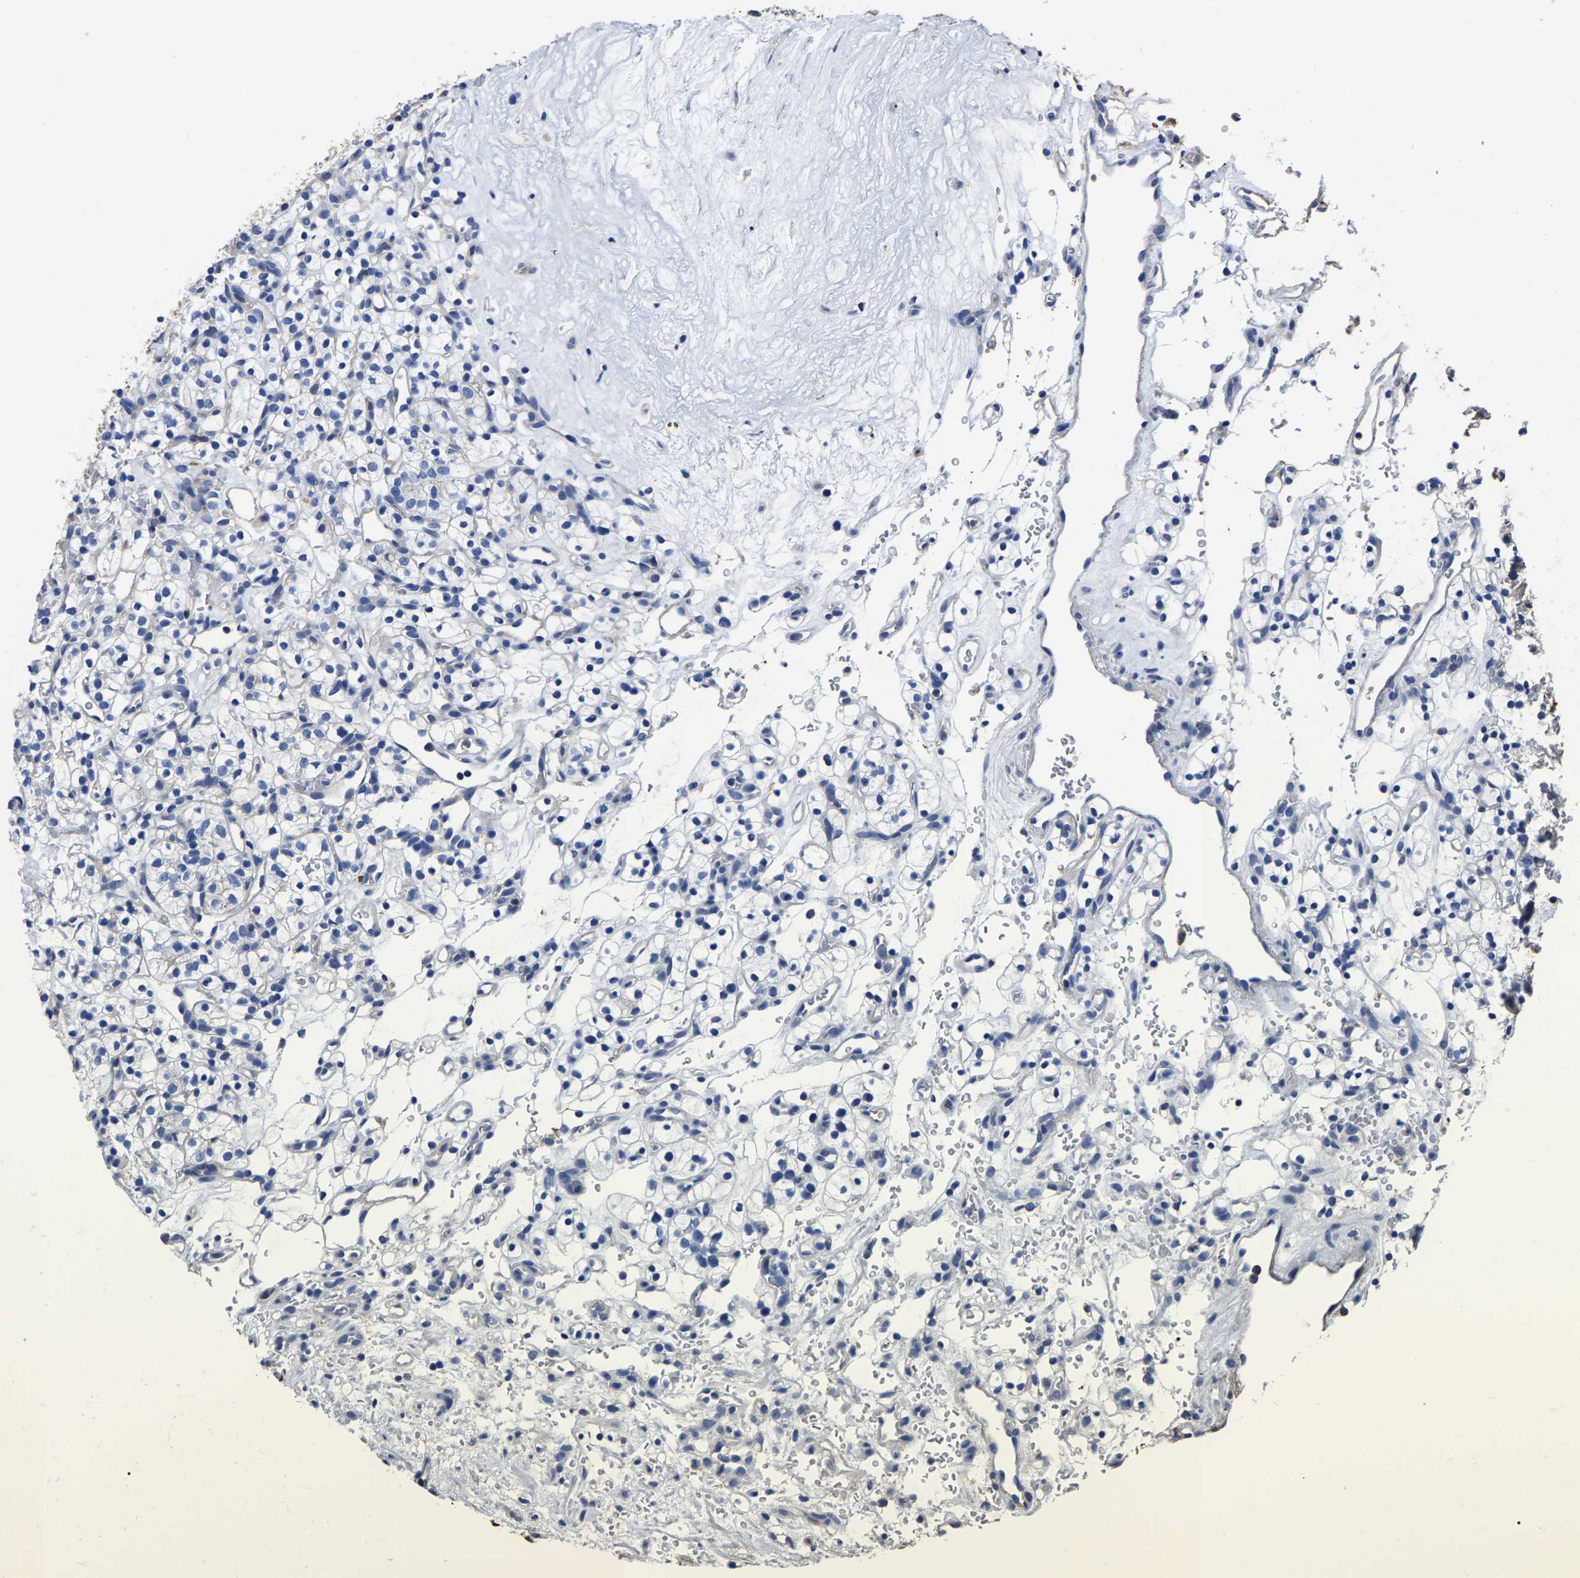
{"staining": {"intensity": "negative", "quantity": "none", "location": "none"}, "tissue": "renal cancer", "cell_type": "Tumor cells", "image_type": "cancer", "snomed": [{"axis": "morphology", "description": "Adenocarcinoma, NOS"}, {"axis": "topography", "description": "Kidney"}], "caption": "Immunohistochemistry histopathology image of neoplastic tissue: adenocarcinoma (renal) stained with DAB exhibits no significant protein expression in tumor cells. The staining was performed using DAB (3,3'-diaminobenzidine) to visualize the protein expression in brown, while the nuclei were stained in blue with hematoxylin (Magnification: 20x).", "gene": "ARMT1", "patient": {"sex": "female", "age": 57}}